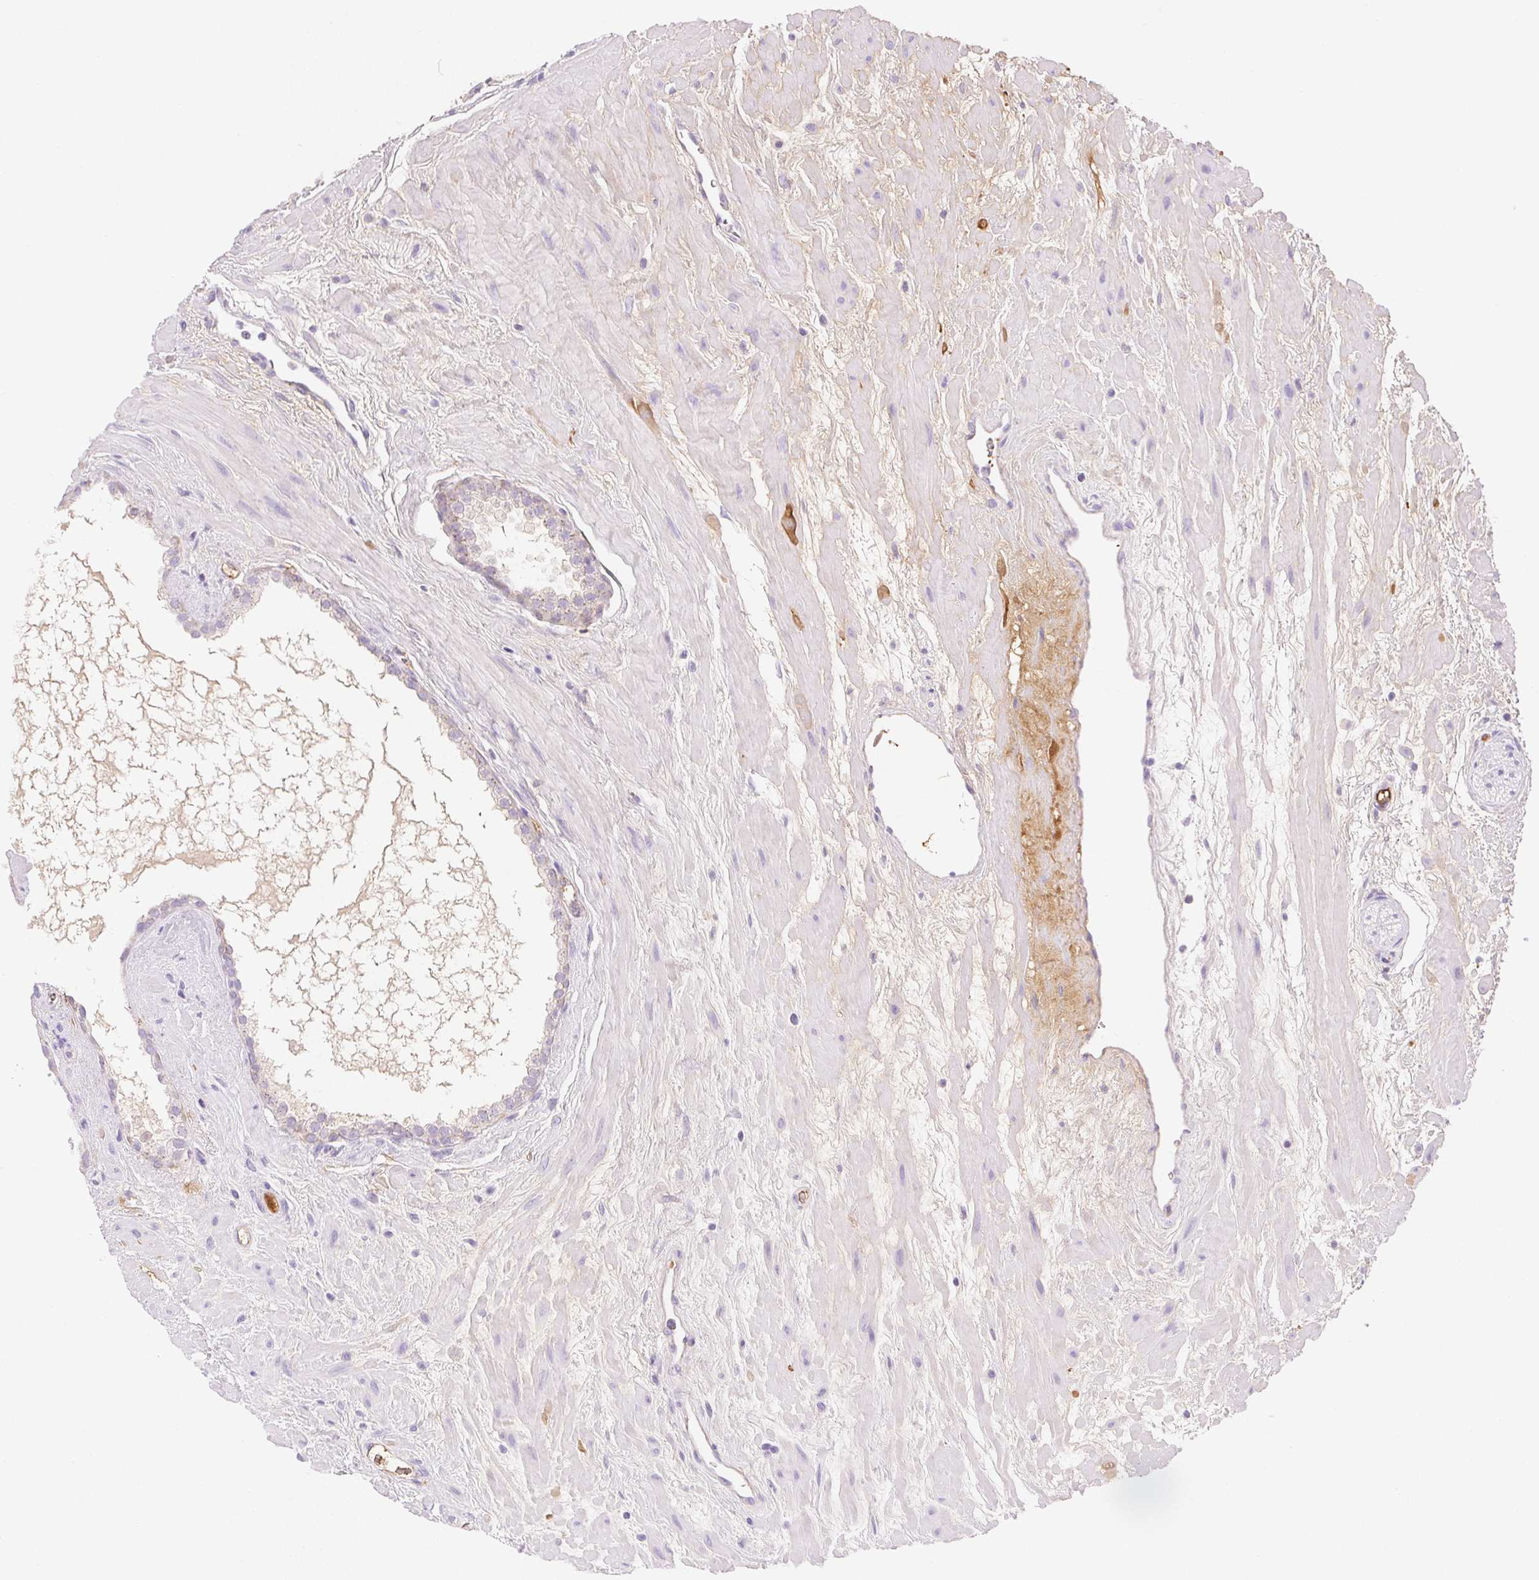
{"staining": {"intensity": "negative", "quantity": "none", "location": "none"}, "tissue": "prostate cancer", "cell_type": "Tumor cells", "image_type": "cancer", "snomed": [{"axis": "morphology", "description": "Adenocarcinoma, Low grade"}, {"axis": "topography", "description": "Prostate"}], "caption": "Prostate low-grade adenocarcinoma was stained to show a protein in brown. There is no significant expression in tumor cells.", "gene": "FGA", "patient": {"sex": "male", "age": 62}}